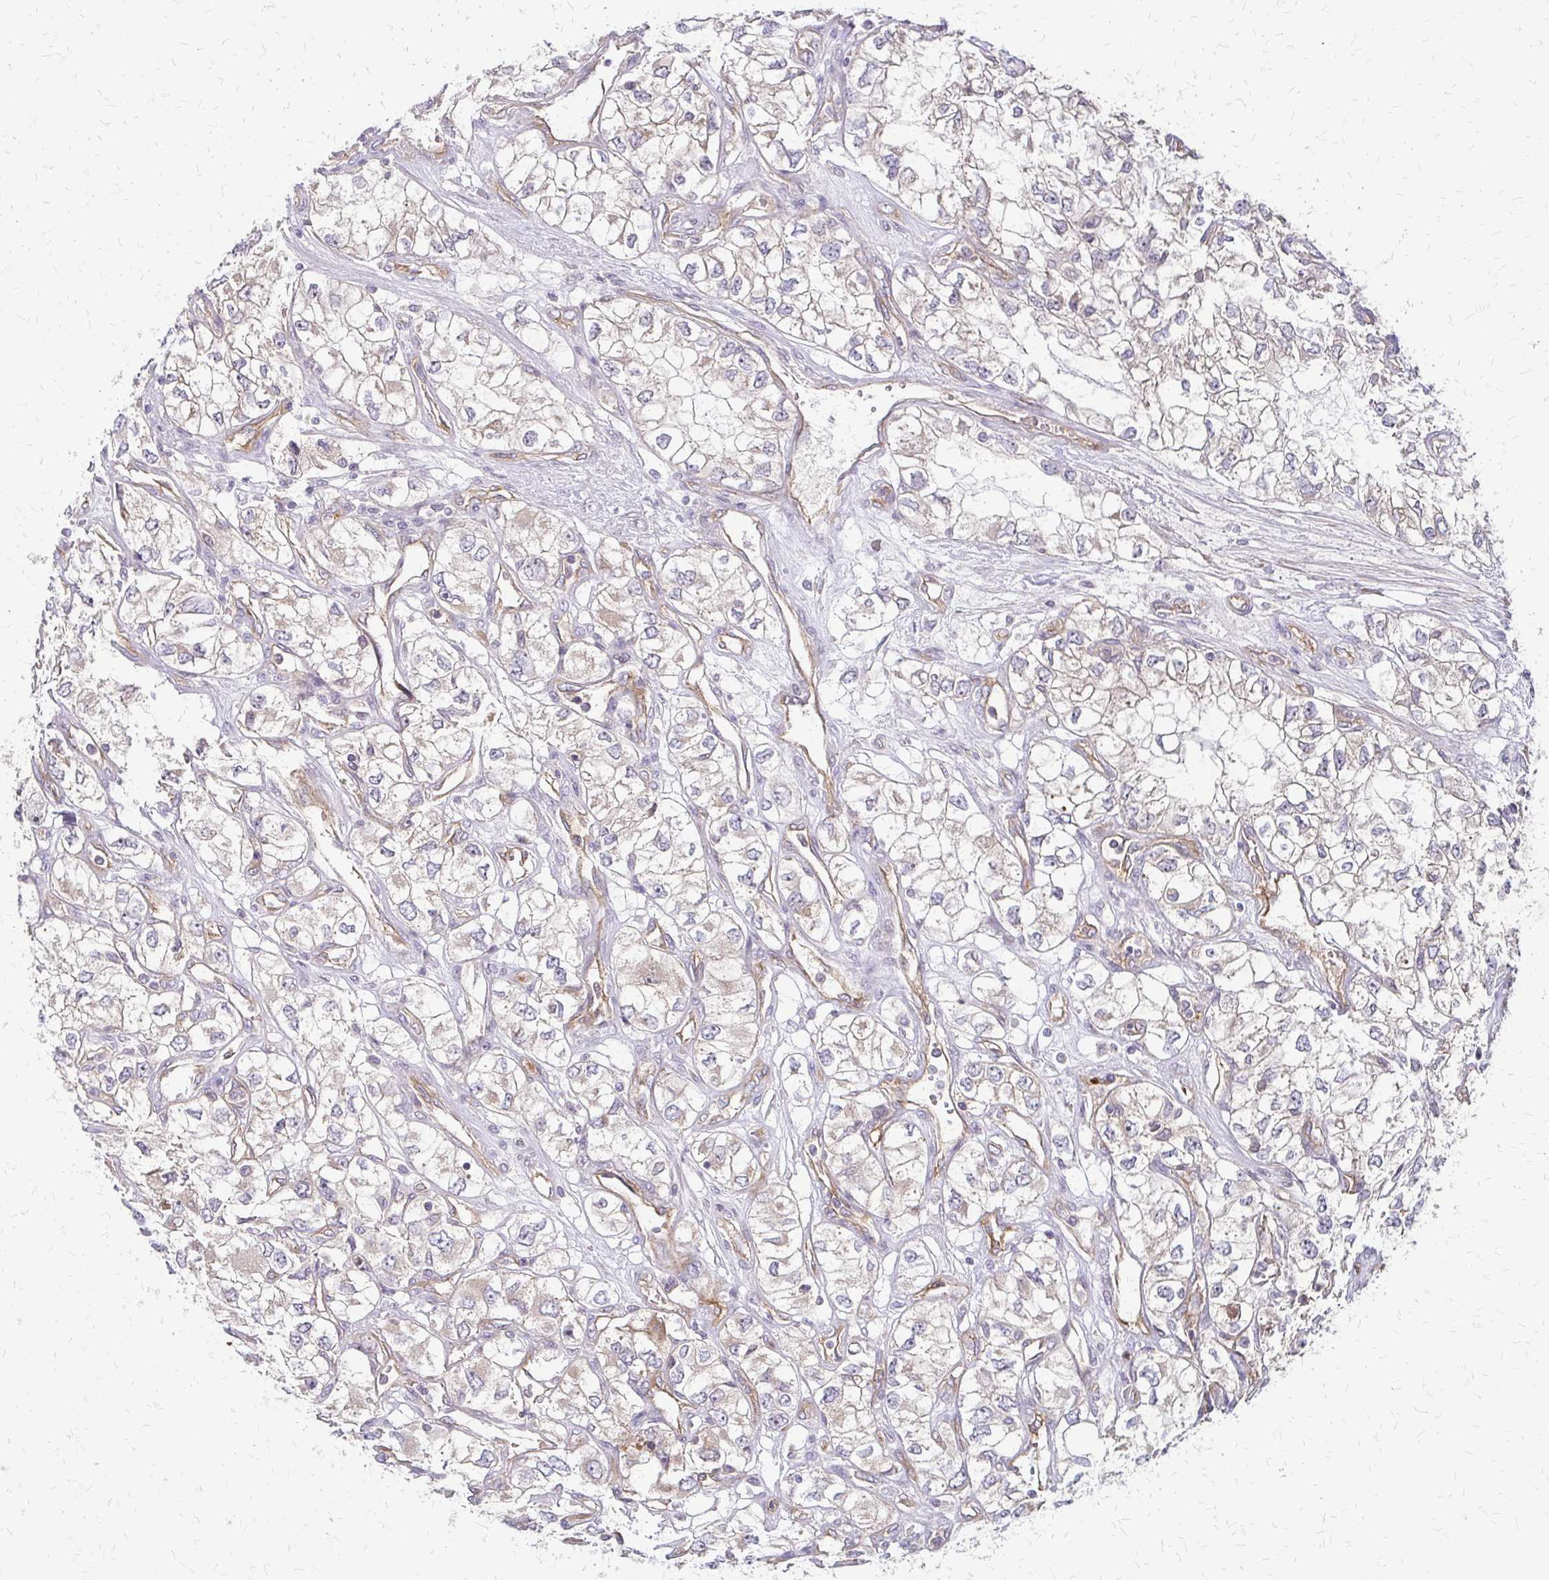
{"staining": {"intensity": "weak", "quantity": "<25%", "location": "cytoplasmic/membranous"}, "tissue": "renal cancer", "cell_type": "Tumor cells", "image_type": "cancer", "snomed": [{"axis": "morphology", "description": "Adenocarcinoma, NOS"}, {"axis": "topography", "description": "Kidney"}], "caption": "High power microscopy image of an immunohistochemistry micrograph of adenocarcinoma (renal), revealing no significant staining in tumor cells. Nuclei are stained in blue.", "gene": "ZNF383", "patient": {"sex": "female", "age": 59}}